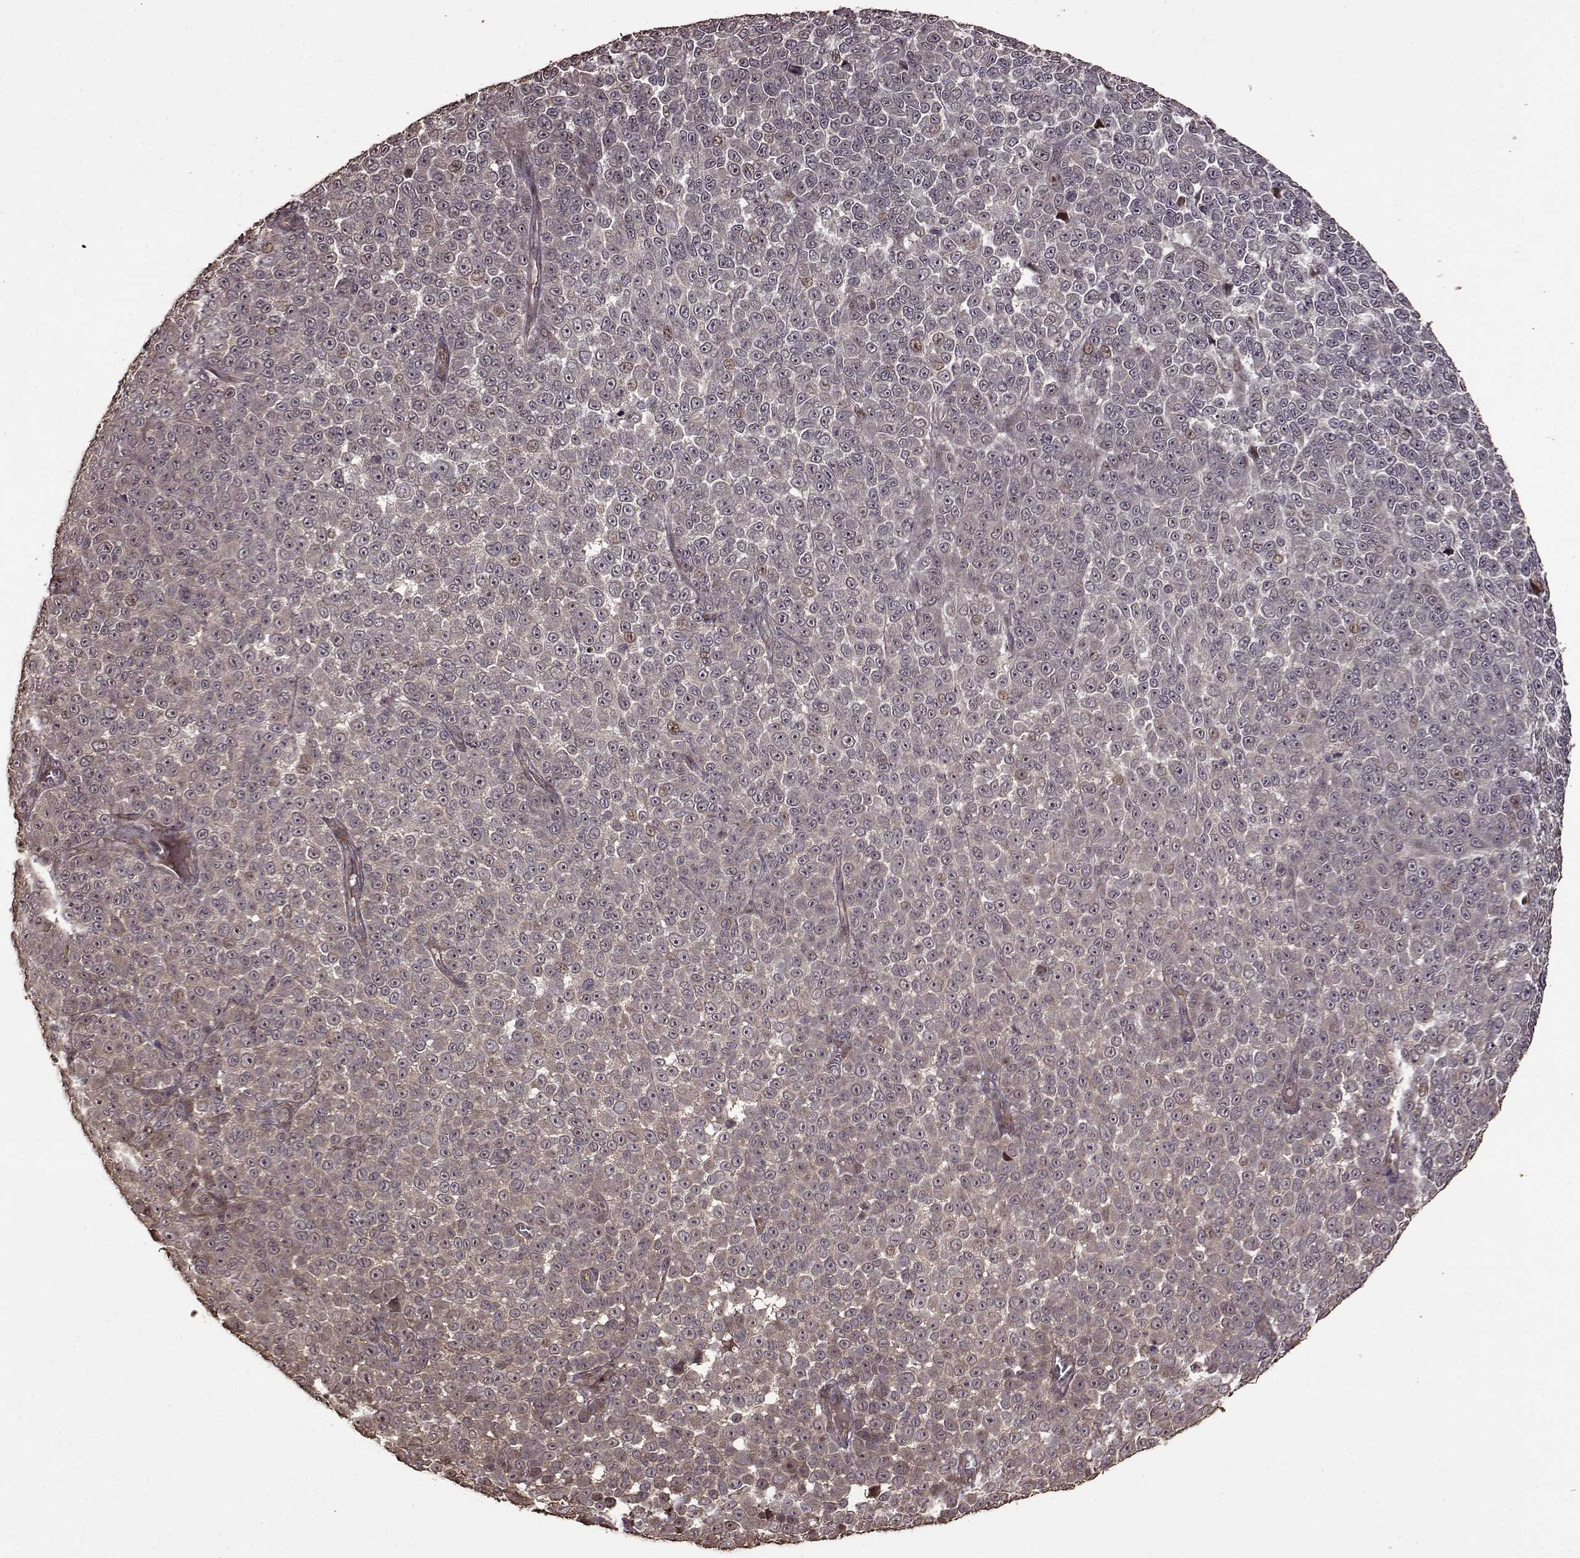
{"staining": {"intensity": "weak", "quantity": "<25%", "location": "nuclear"}, "tissue": "melanoma", "cell_type": "Tumor cells", "image_type": "cancer", "snomed": [{"axis": "morphology", "description": "Malignant melanoma, NOS"}, {"axis": "topography", "description": "Skin"}], "caption": "High magnification brightfield microscopy of melanoma stained with DAB (3,3'-diaminobenzidine) (brown) and counterstained with hematoxylin (blue): tumor cells show no significant expression.", "gene": "FBXW11", "patient": {"sex": "female", "age": 95}}